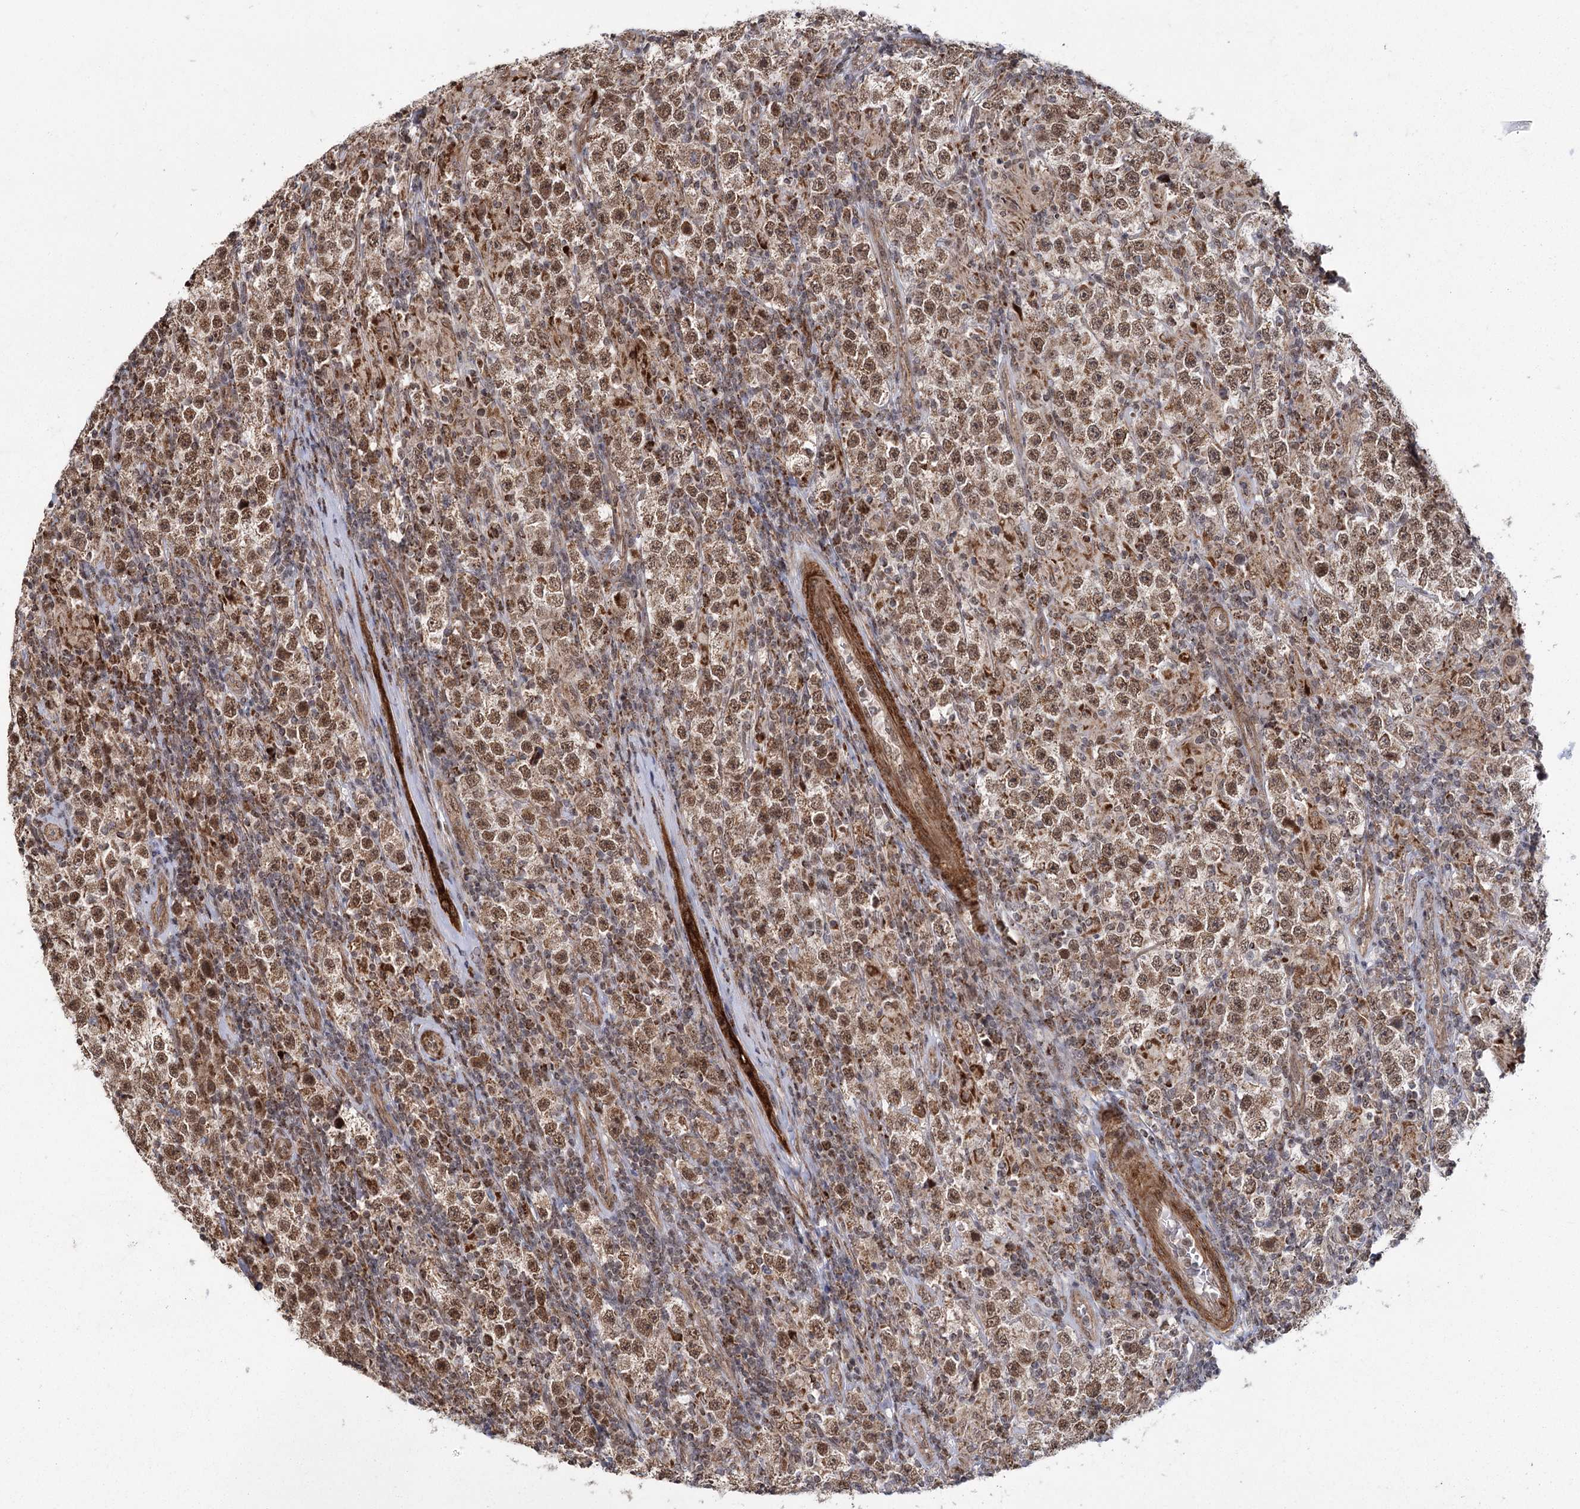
{"staining": {"intensity": "moderate", "quantity": ">75%", "location": "cytoplasmic/membranous,nuclear"}, "tissue": "testis cancer", "cell_type": "Tumor cells", "image_type": "cancer", "snomed": [{"axis": "morphology", "description": "Normal tissue, NOS"}, {"axis": "morphology", "description": "Urothelial carcinoma, High grade"}, {"axis": "morphology", "description": "Seminoma, NOS"}, {"axis": "morphology", "description": "Carcinoma, Embryonal, NOS"}, {"axis": "topography", "description": "Urinary bladder"}, {"axis": "topography", "description": "Testis"}], "caption": "Human testis seminoma stained with a brown dye displays moderate cytoplasmic/membranous and nuclear positive expression in approximately >75% of tumor cells.", "gene": "ZCCHC24", "patient": {"sex": "male", "age": 41}}